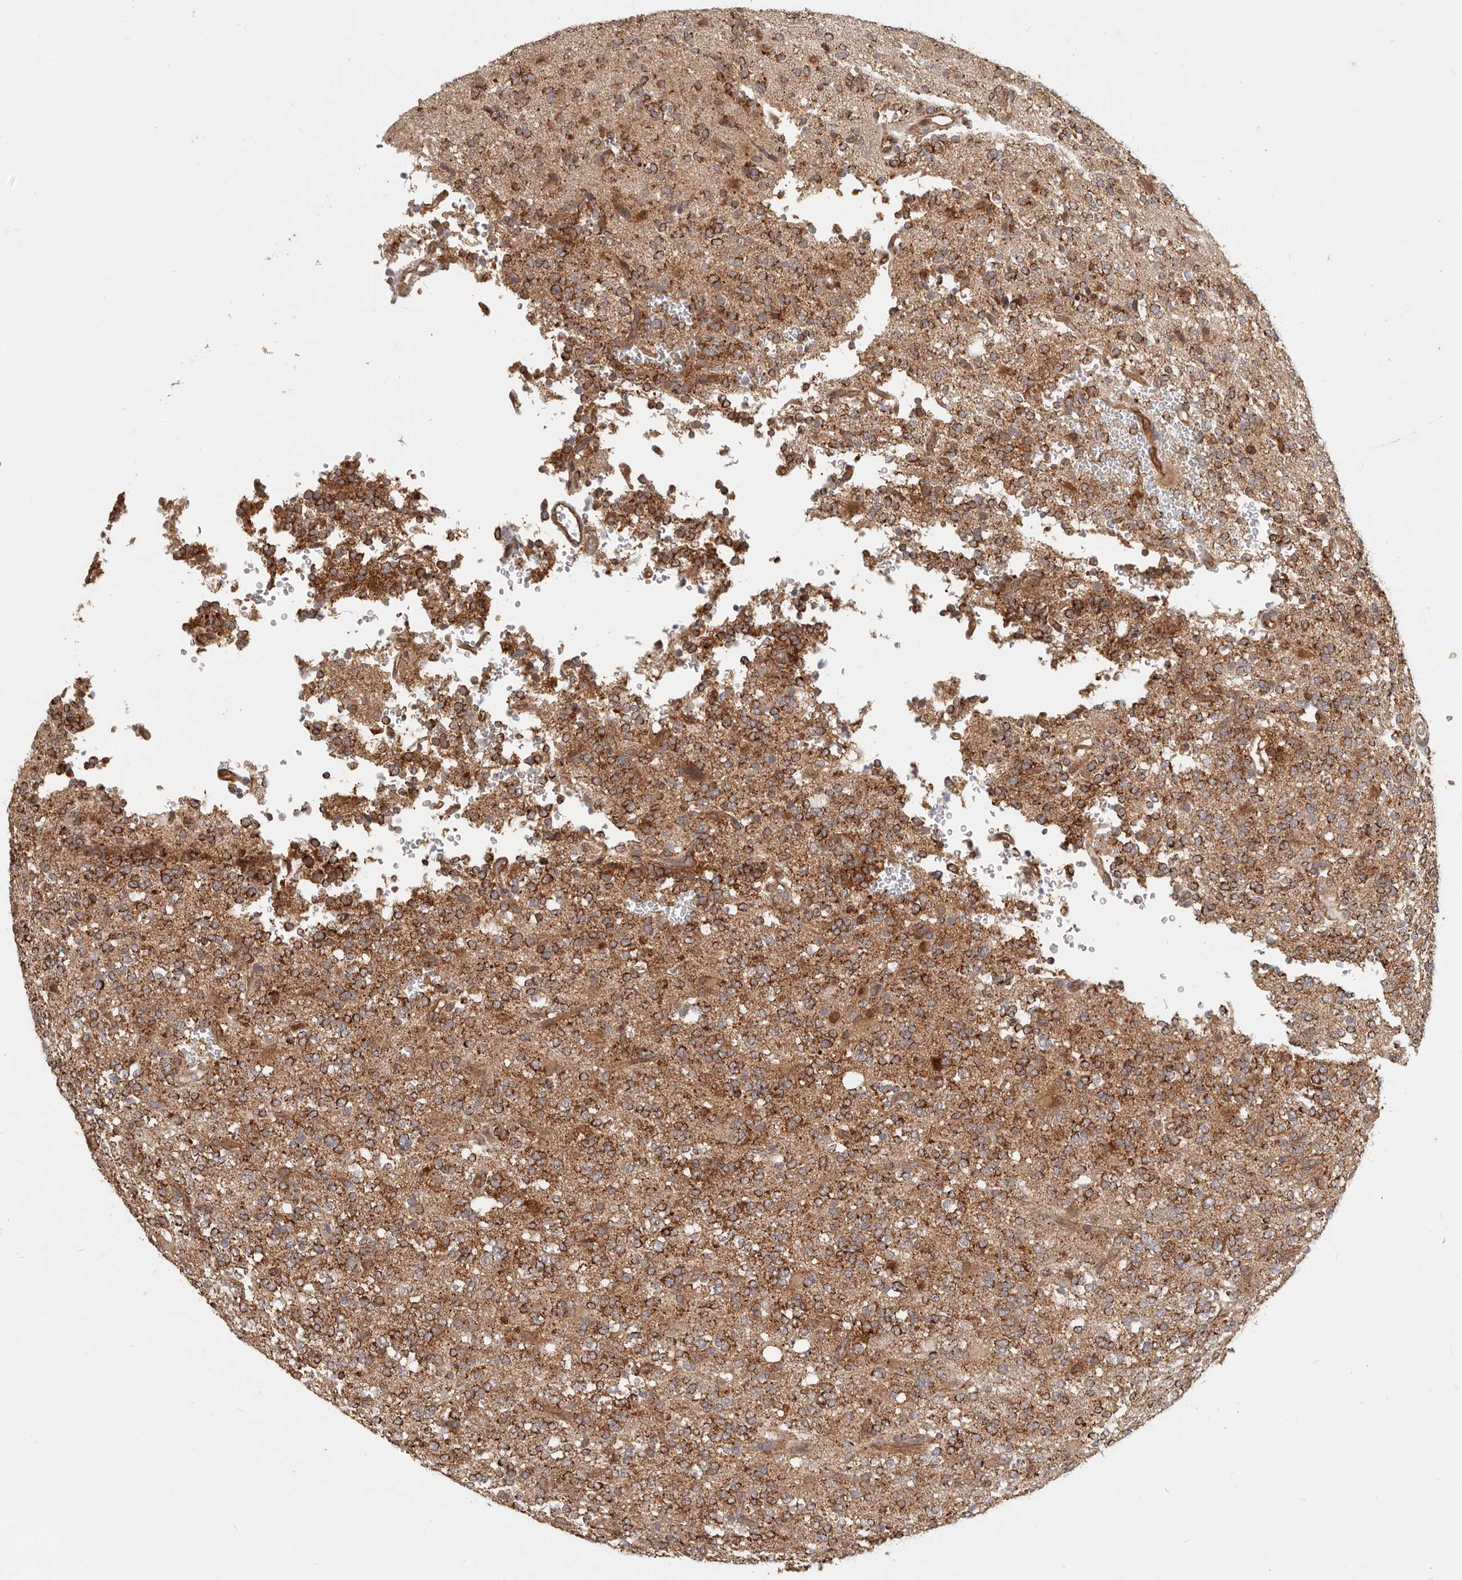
{"staining": {"intensity": "moderate", "quantity": ">75%", "location": "cytoplasmic/membranous"}, "tissue": "glioma", "cell_type": "Tumor cells", "image_type": "cancer", "snomed": [{"axis": "morphology", "description": "Glioma, malignant, High grade"}, {"axis": "topography", "description": "Brain"}], "caption": "Immunohistochemical staining of malignant high-grade glioma displays medium levels of moderate cytoplasmic/membranous expression in about >75% of tumor cells.", "gene": "USP49", "patient": {"sex": "female", "age": 62}}